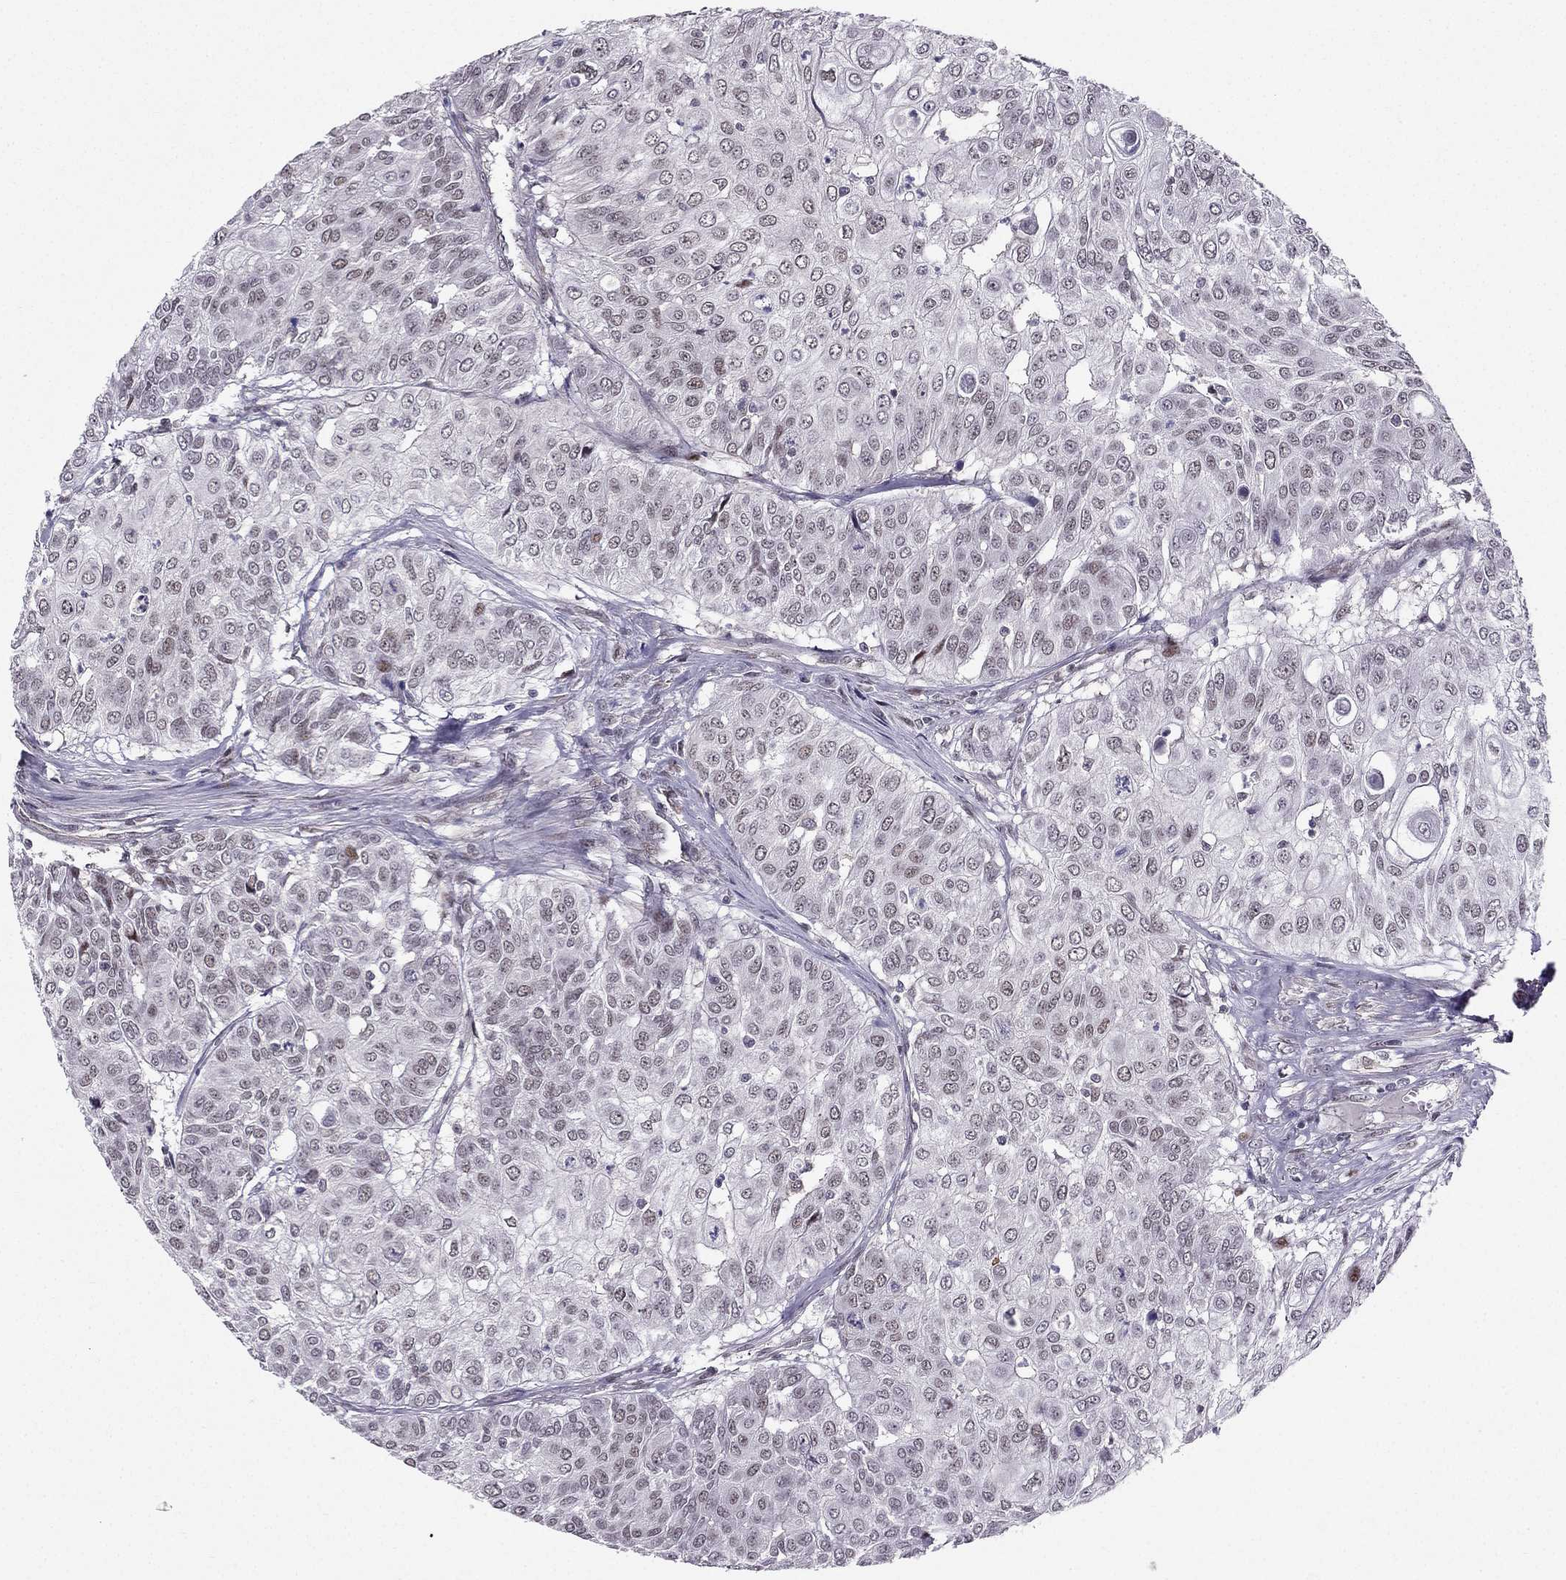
{"staining": {"intensity": "weak", "quantity": "<25%", "location": "nuclear"}, "tissue": "urothelial cancer", "cell_type": "Tumor cells", "image_type": "cancer", "snomed": [{"axis": "morphology", "description": "Urothelial carcinoma, High grade"}, {"axis": "topography", "description": "Urinary bladder"}], "caption": "Micrograph shows no significant protein staining in tumor cells of urothelial carcinoma (high-grade).", "gene": "RPRD2", "patient": {"sex": "female", "age": 79}}